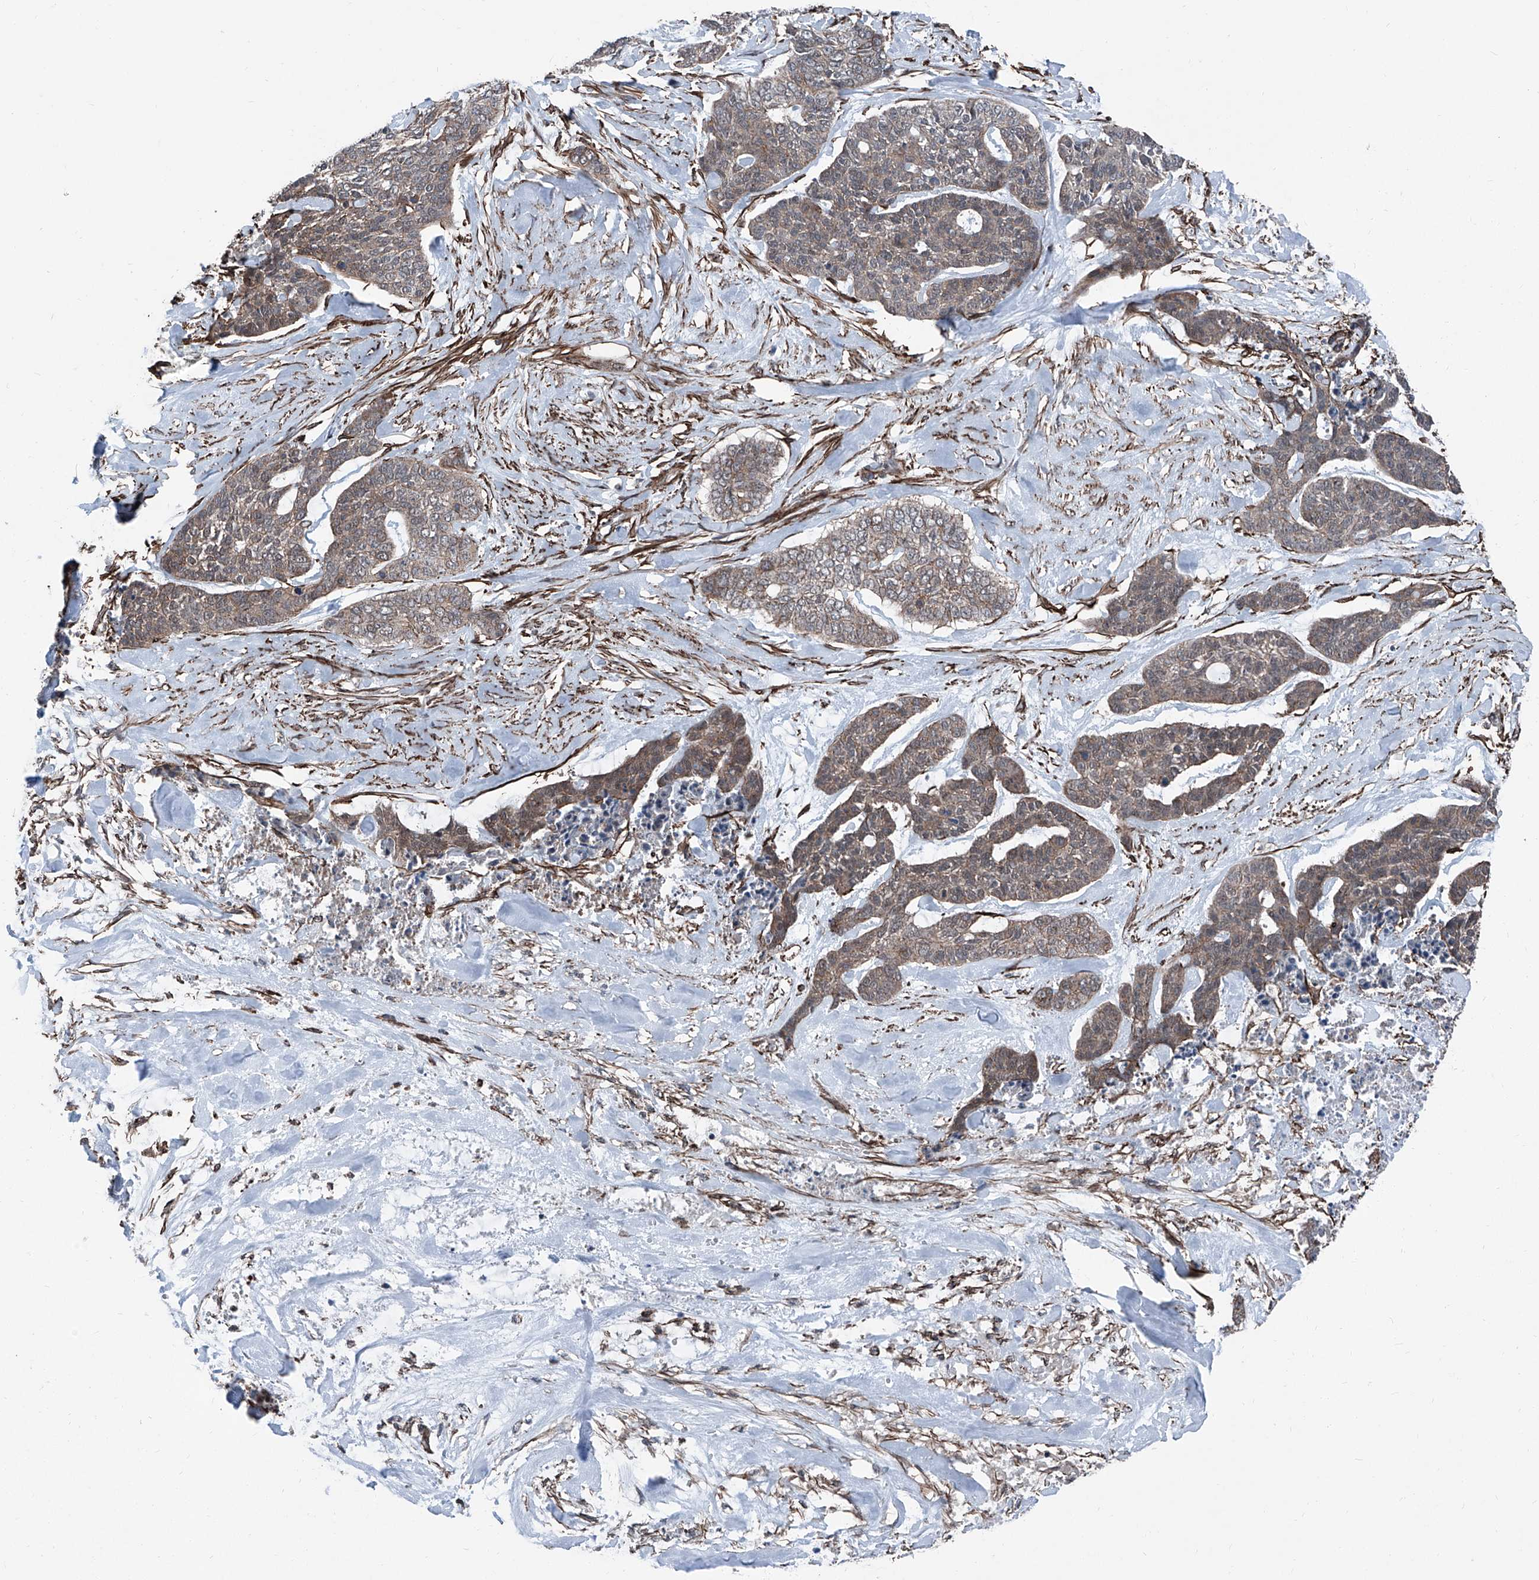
{"staining": {"intensity": "weak", "quantity": "25%-75%", "location": "cytoplasmic/membranous"}, "tissue": "skin cancer", "cell_type": "Tumor cells", "image_type": "cancer", "snomed": [{"axis": "morphology", "description": "Basal cell carcinoma"}, {"axis": "topography", "description": "Skin"}], "caption": "Immunohistochemistry micrograph of human skin basal cell carcinoma stained for a protein (brown), which reveals low levels of weak cytoplasmic/membranous positivity in about 25%-75% of tumor cells.", "gene": "COA7", "patient": {"sex": "female", "age": 64}}